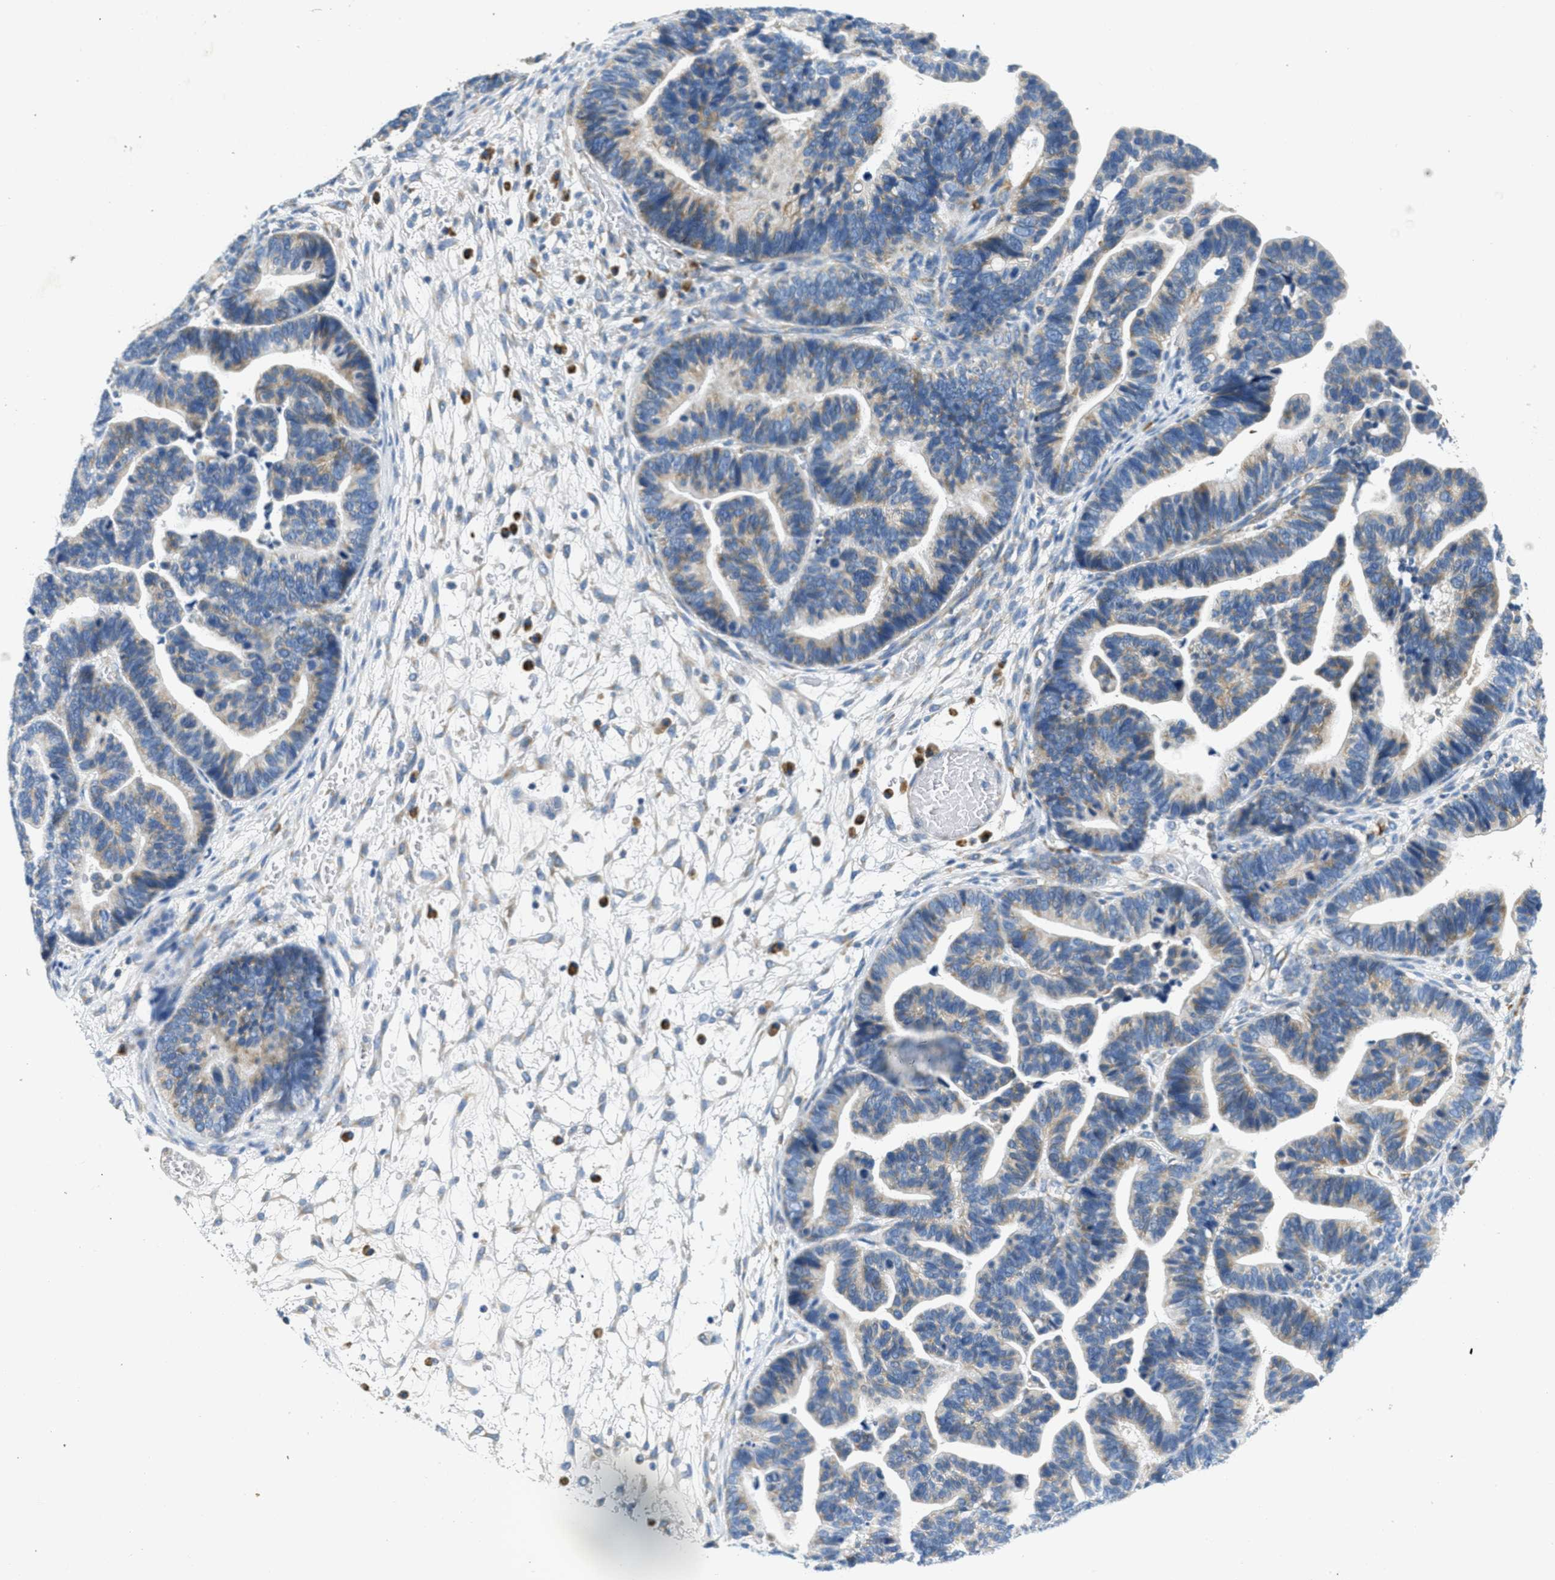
{"staining": {"intensity": "weak", "quantity": "25%-75%", "location": "cytoplasmic/membranous"}, "tissue": "ovarian cancer", "cell_type": "Tumor cells", "image_type": "cancer", "snomed": [{"axis": "morphology", "description": "Cystadenocarcinoma, serous, NOS"}, {"axis": "topography", "description": "Ovary"}], "caption": "Immunohistochemistry (IHC) histopathology image of neoplastic tissue: ovarian serous cystadenocarcinoma stained using IHC displays low levels of weak protein expression localized specifically in the cytoplasmic/membranous of tumor cells, appearing as a cytoplasmic/membranous brown color.", "gene": "CA4", "patient": {"sex": "female", "age": 56}}